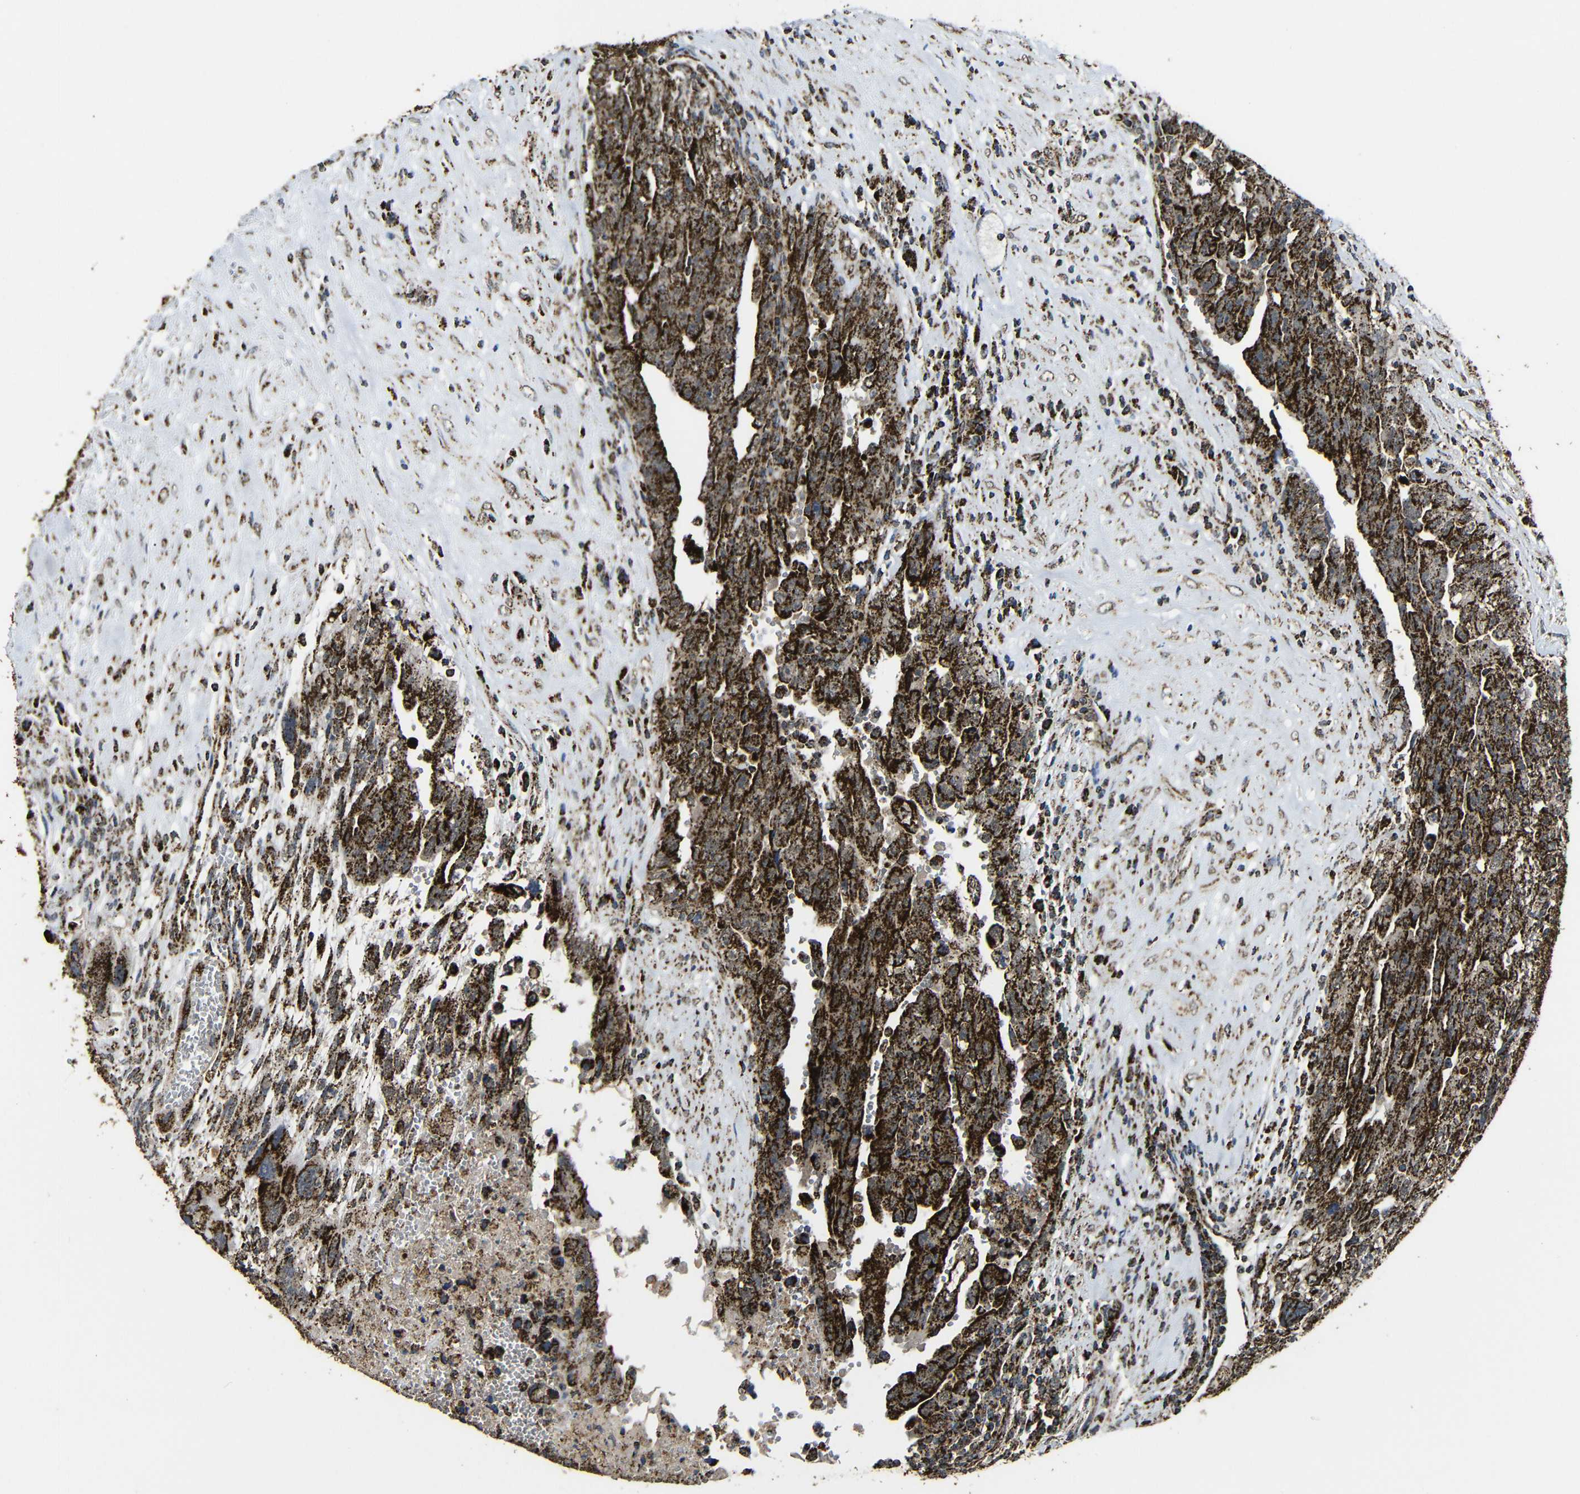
{"staining": {"intensity": "strong", "quantity": ">75%", "location": "cytoplasmic/membranous"}, "tissue": "testis cancer", "cell_type": "Tumor cells", "image_type": "cancer", "snomed": [{"axis": "morphology", "description": "Carcinoma, Embryonal, NOS"}, {"axis": "topography", "description": "Testis"}], "caption": "Testis cancer stained for a protein (brown) displays strong cytoplasmic/membranous positive expression in about >75% of tumor cells.", "gene": "ATP5F1A", "patient": {"sex": "male", "age": 28}}